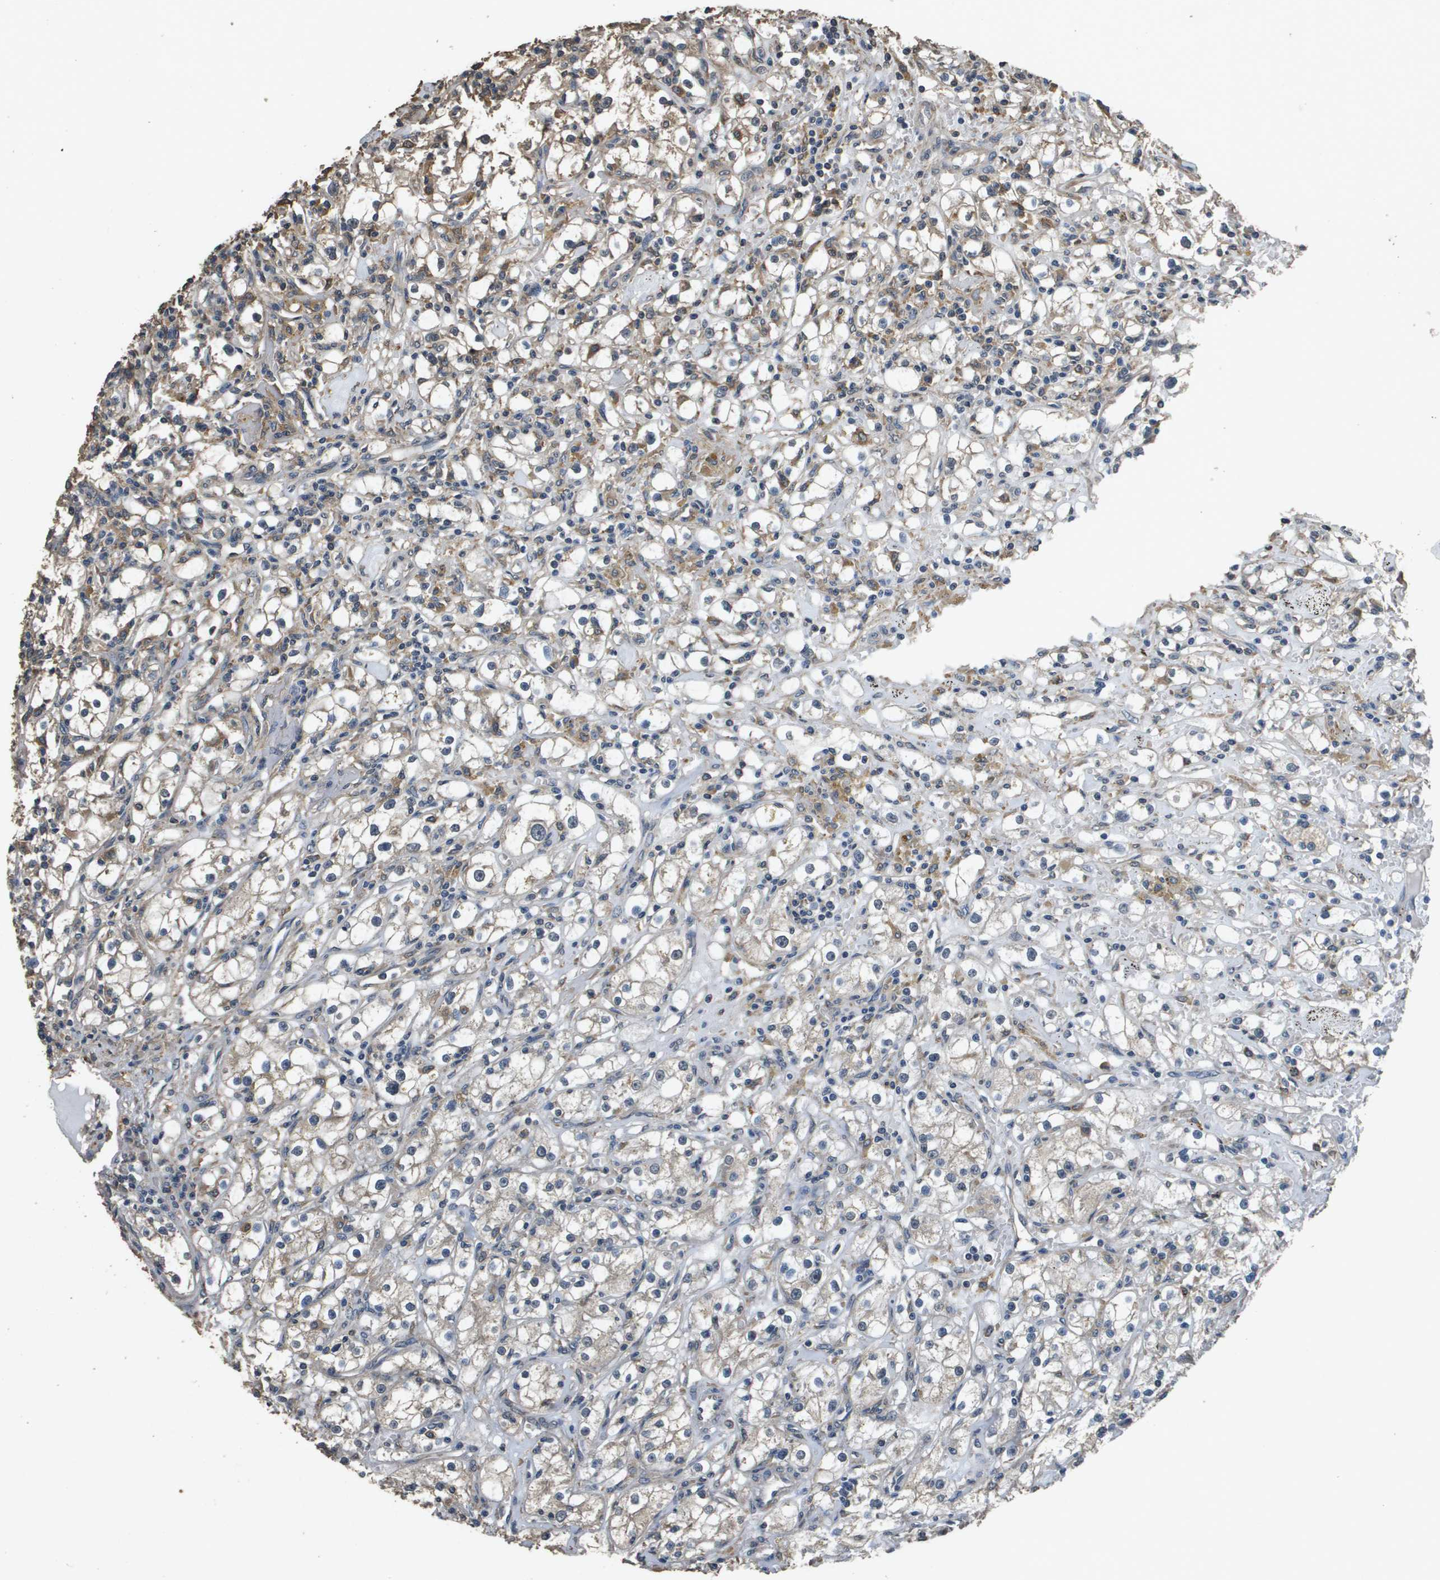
{"staining": {"intensity": "weak", "quantity": ">75%", "location": "cytoplasmic/membranous"}, "tissue": "renal cancer", "cell_type": "Tumor cells", "image_type": "cancer", "snomed": [{"axis": "morphology", "description": "Adenocarcinoma, NOS"}, {"axis": "topography", "description": "Kidney"}], "caption": "Immunohistochemistry (DAB) staining of renal cancer demonstrates weak cytoplasmic/membranous protein staining in about >75% of tumor cells. (Stains: DAB (3,3'-diaminobenzidine) in brown, nuclei in blue, Microscopy: brightfield microscopy at high magnification).", "gene": "RAB6B", "patient": {"sex": "male", "age": 56}}